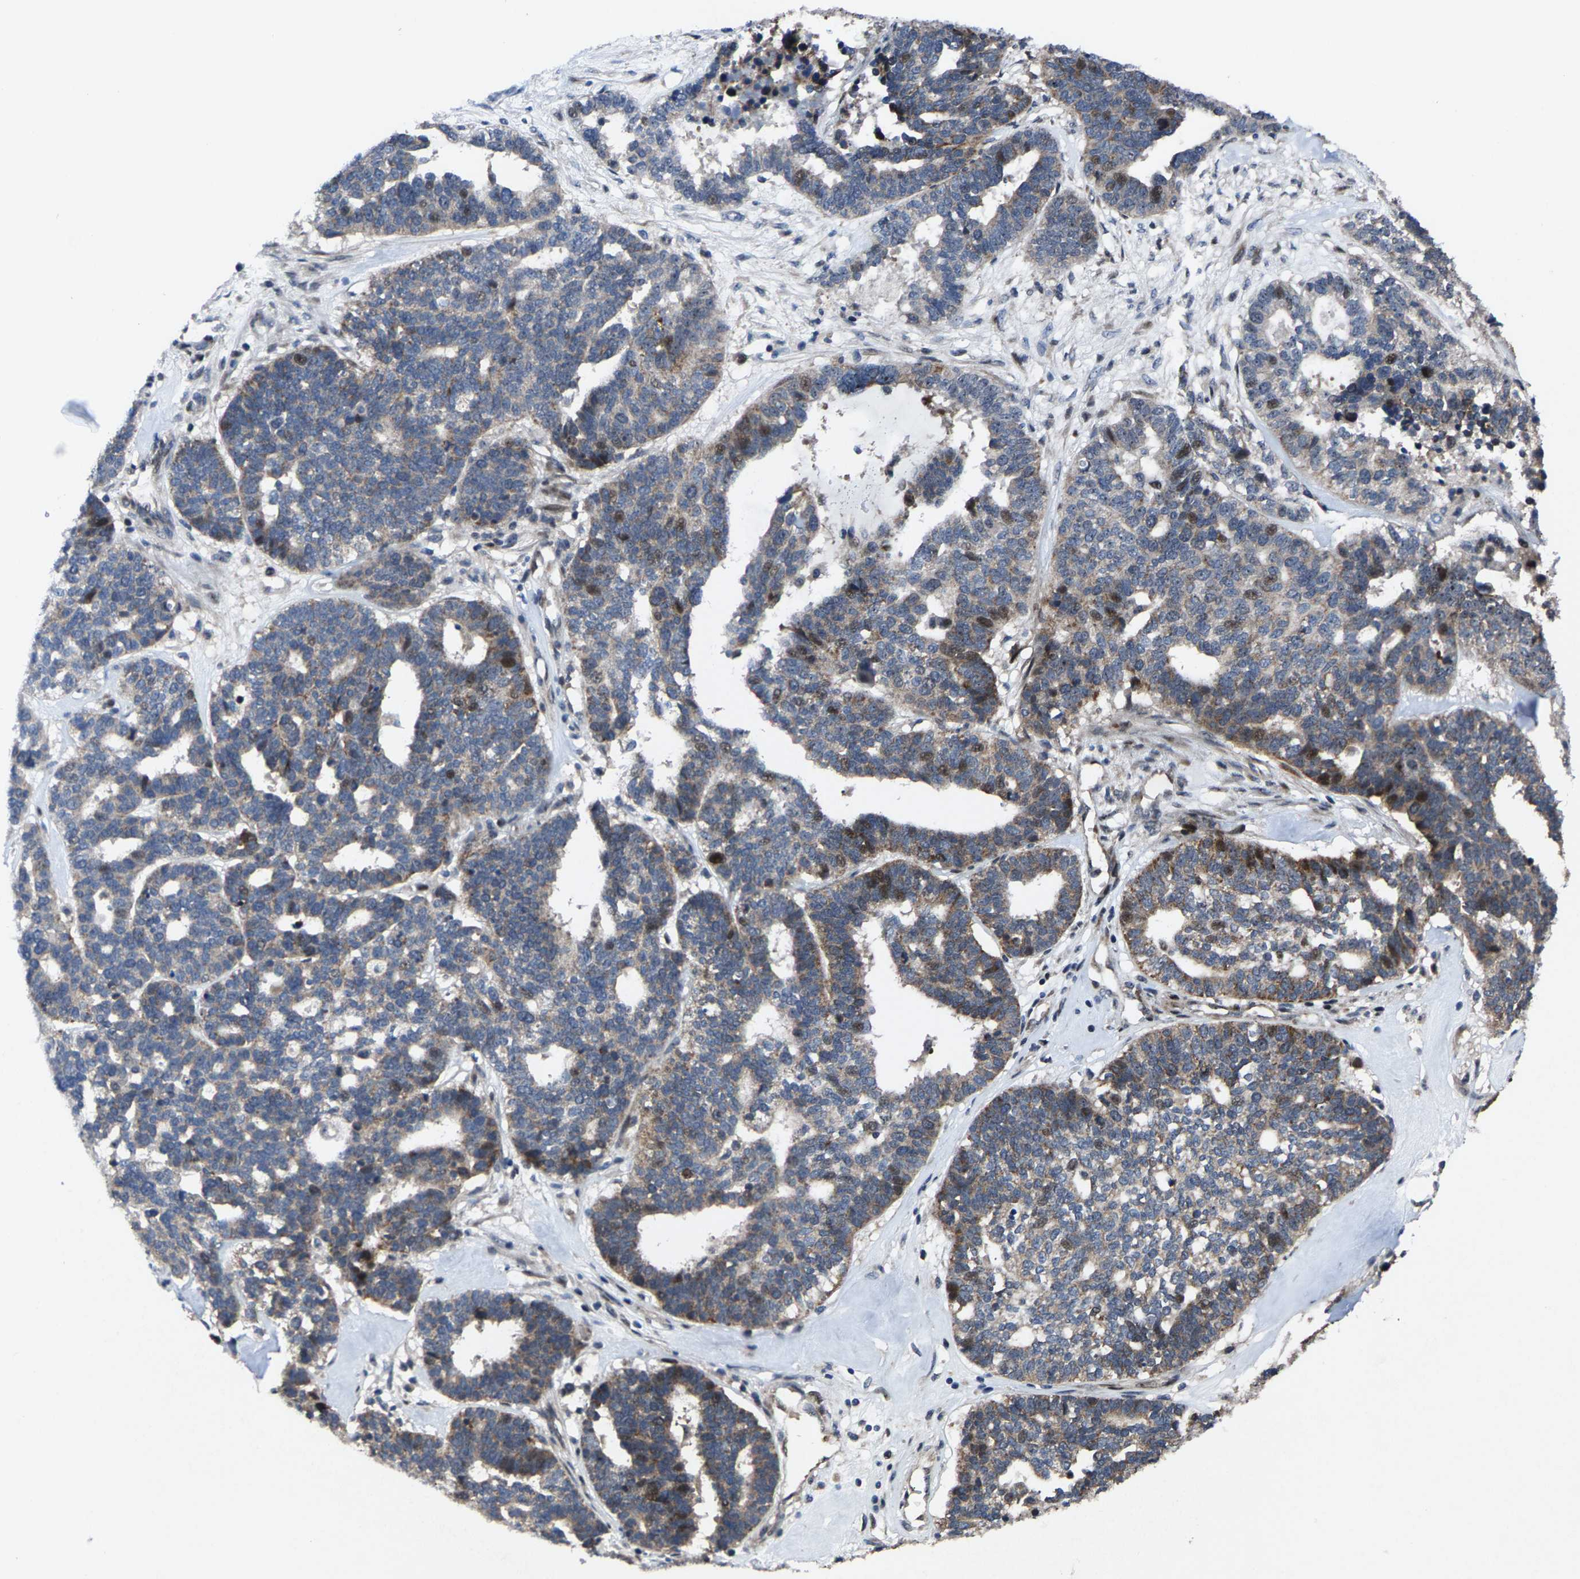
{"staining": {"intensity": "moderate", "quantity": "25%-75%", "location": "cytoplasmic/membranous,nuclear"}, "tissue": "ovarian cancer", "cell_type": "Tumor cells", "image_type": "cancer", "snomed": [{"axis": "morphology", "description": "Cystadenocarcinoma, serous, NOS"}, {"axis": "topography", "description": "Ovary"}], "caption": "Brown immunohistochemical staining in human ovarian cancer (serous cystadenocarcinoma) exhibits moderate cytoplasmic/membranous and nuclear staining in approximately 25%-75% of tumor cells. The staining was performed using DAB, with brown indicating positive protein expression. Nuclei are stained blue with hematoxylin.", "gene": "HAUS6", "patient": {"sex": "female", "age": 59}}